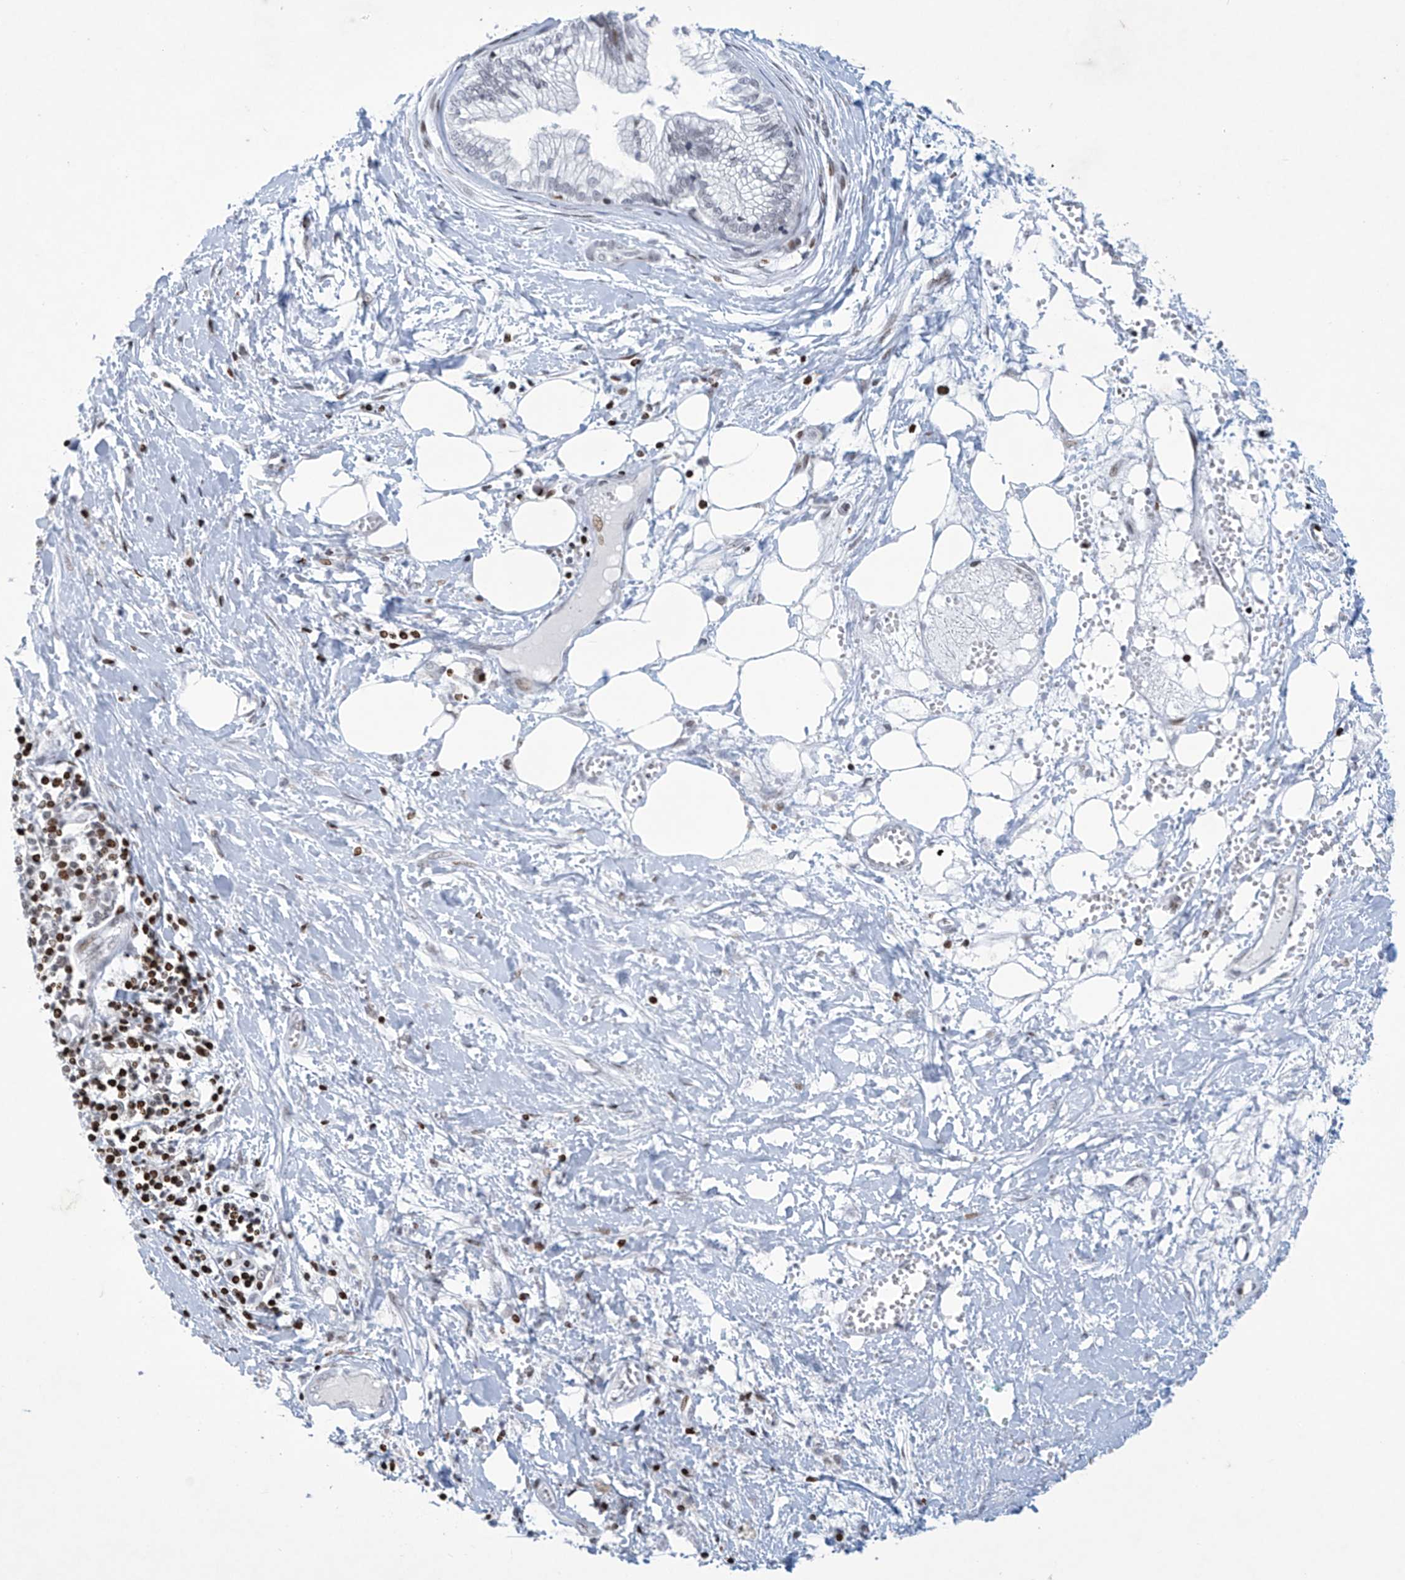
{"staining": {"intensity": "negative", "quantity": "none", "location": "none"}, "tissue": "pancreatic cancer", "cell_type": "Tumor cells", "image_type": "cancer", "snomed": [{"axis": "morphology", "description": "Adenocarcinoma, NOS"}, {"axis": "topography", "description": "Pancreas"}], "caption": "An immunohistochemistry image of pancreatic adenocarcinoma is shown. There is no staining in tumor cells of pancreatic adenocarcinoma. The staining was performed using DAB (3,3'-diaminobenzidine) to visualize the protein expression in brown, while the nuclei were stained in blue with hematoxylin (Magnification: 20x).", "gene": "RFX7", "patient": {"sex": "male", "age": 68}}